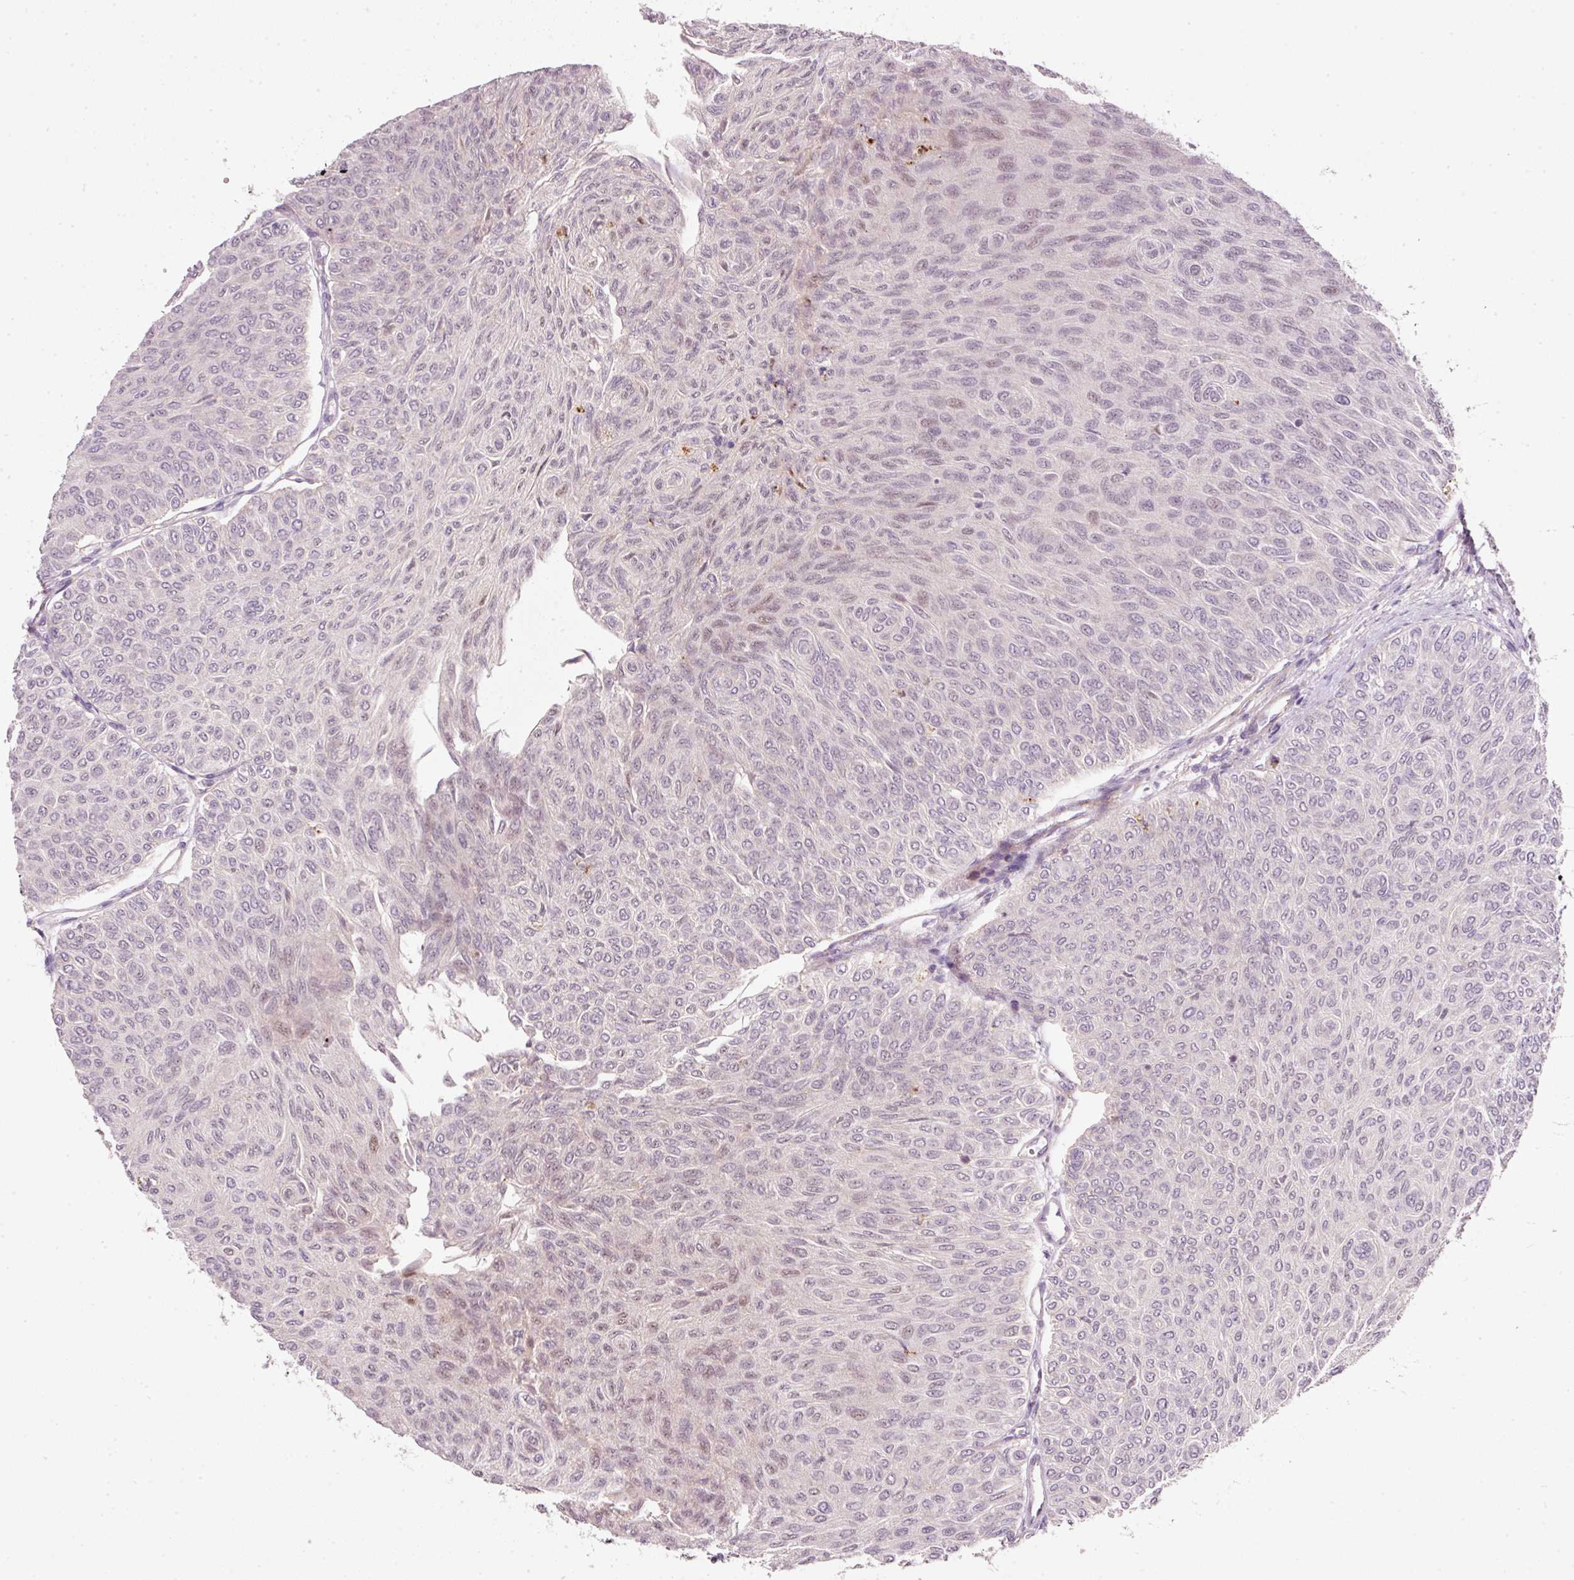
{"staining": {"intensity": "negative", "quantity": "none", "location": "none"}, "tissue": "urothelial cancer", "cell_type": "Tumor cells", "image_type": "cancer", "snomed": [{"axis": "morphology", "description": "Urothelial carcinoma, Low grade"}, {"axis": "topography", "description": "Urinary bladder"}], "caption": "The histopathology image displays no staining of tumor cells in urothelial cancer. Nuclei are stained in blue.", "gene": "TIRAP", "patient": {"sex": "male", "age": 78}}